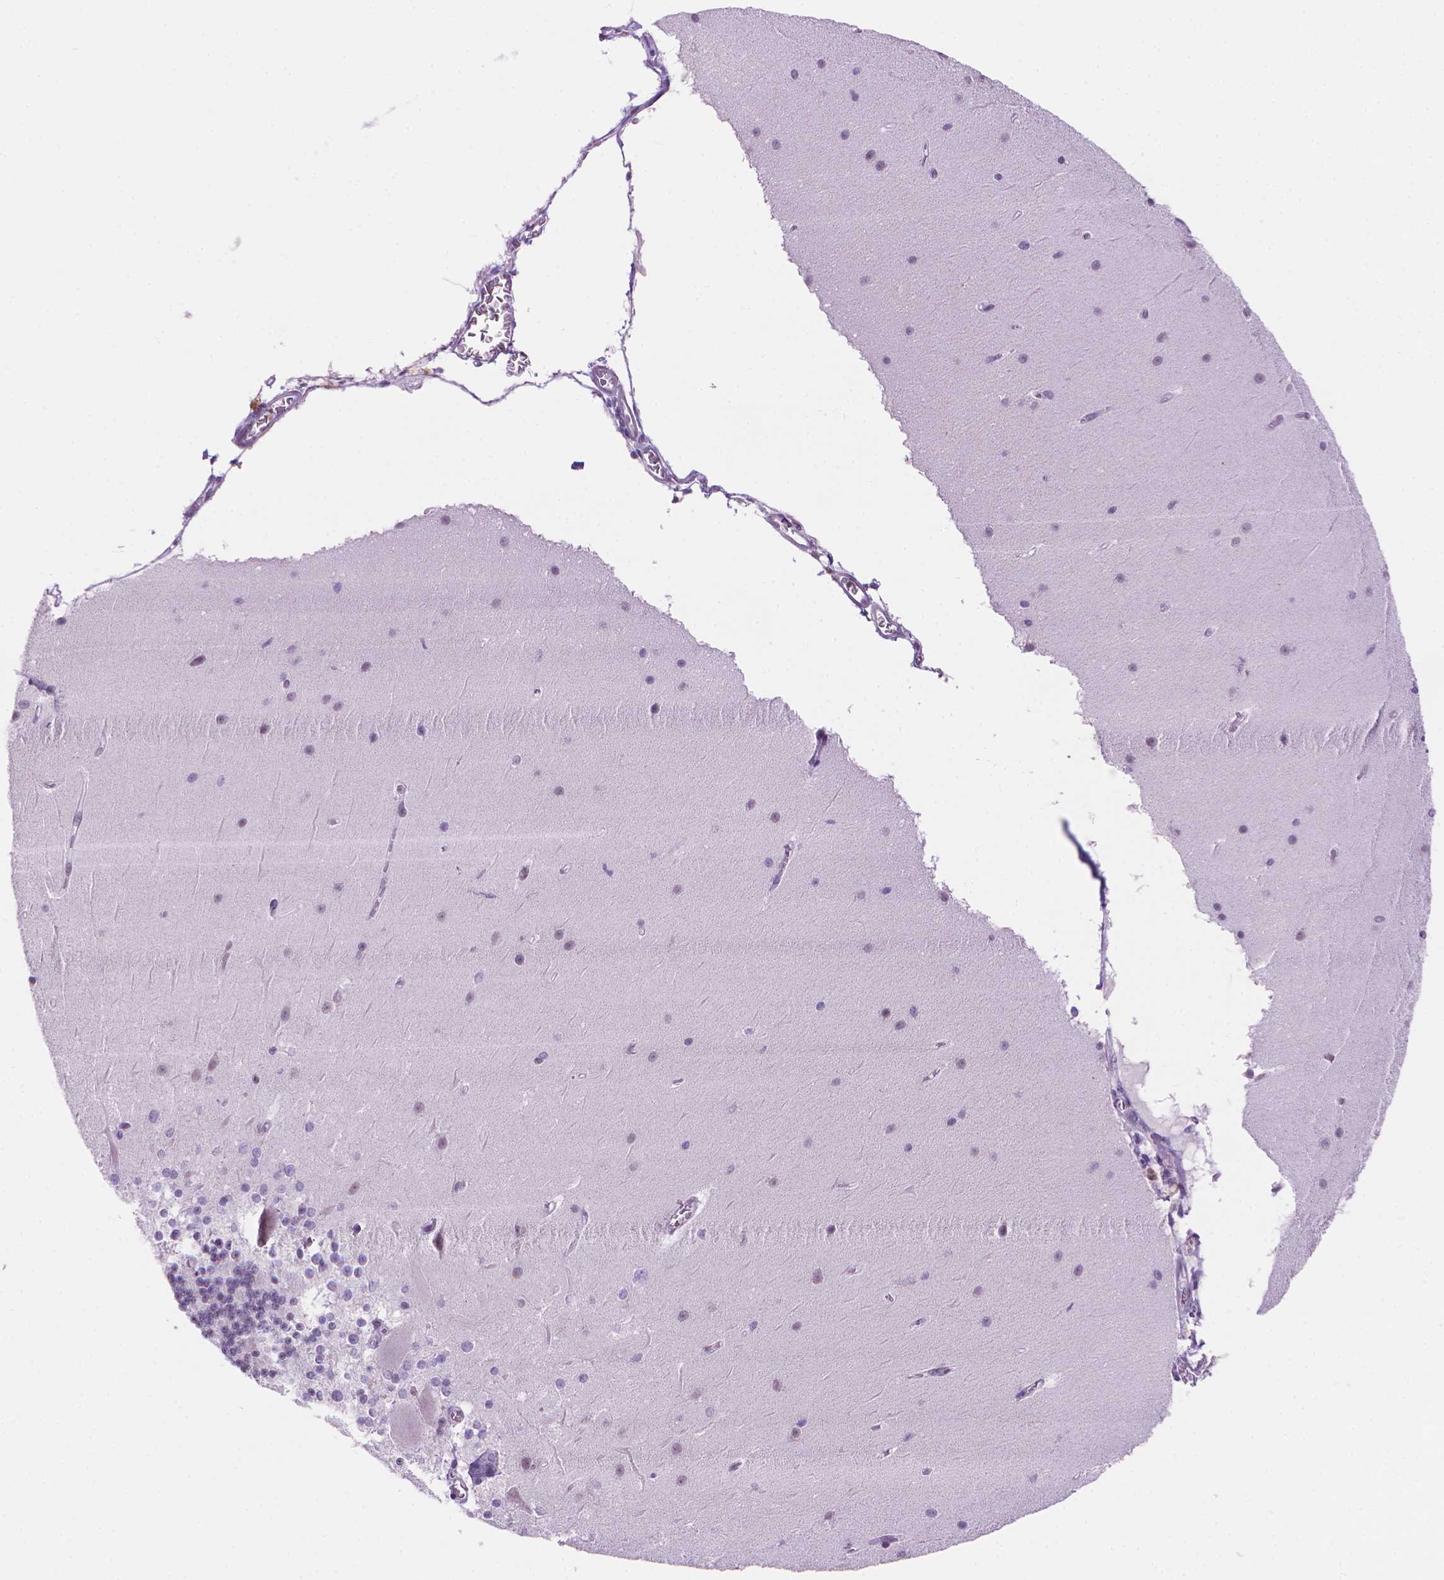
{"staining": {"intensity": "negative", "quantity": "none", "location": "none"}, "tissue": "cerebellum", "cell_type": "Cells in granular layer", "image_type": "normal", "snomed": [{"axis": "morphology", "description": "Normal tissue, NOS"}, {"axis": "topography", "description": "Cerebellum"}], "caption": "Immunohistochemistry (IHC) photomicrograph of benign cerebellum stained for a protein (brown), which demonstrates no staining in cells in granular layer. (DAB IHC with hematoxylin counter stain).", "gene": "UBN1", "patient": {"sex": "female", "age": 19}}